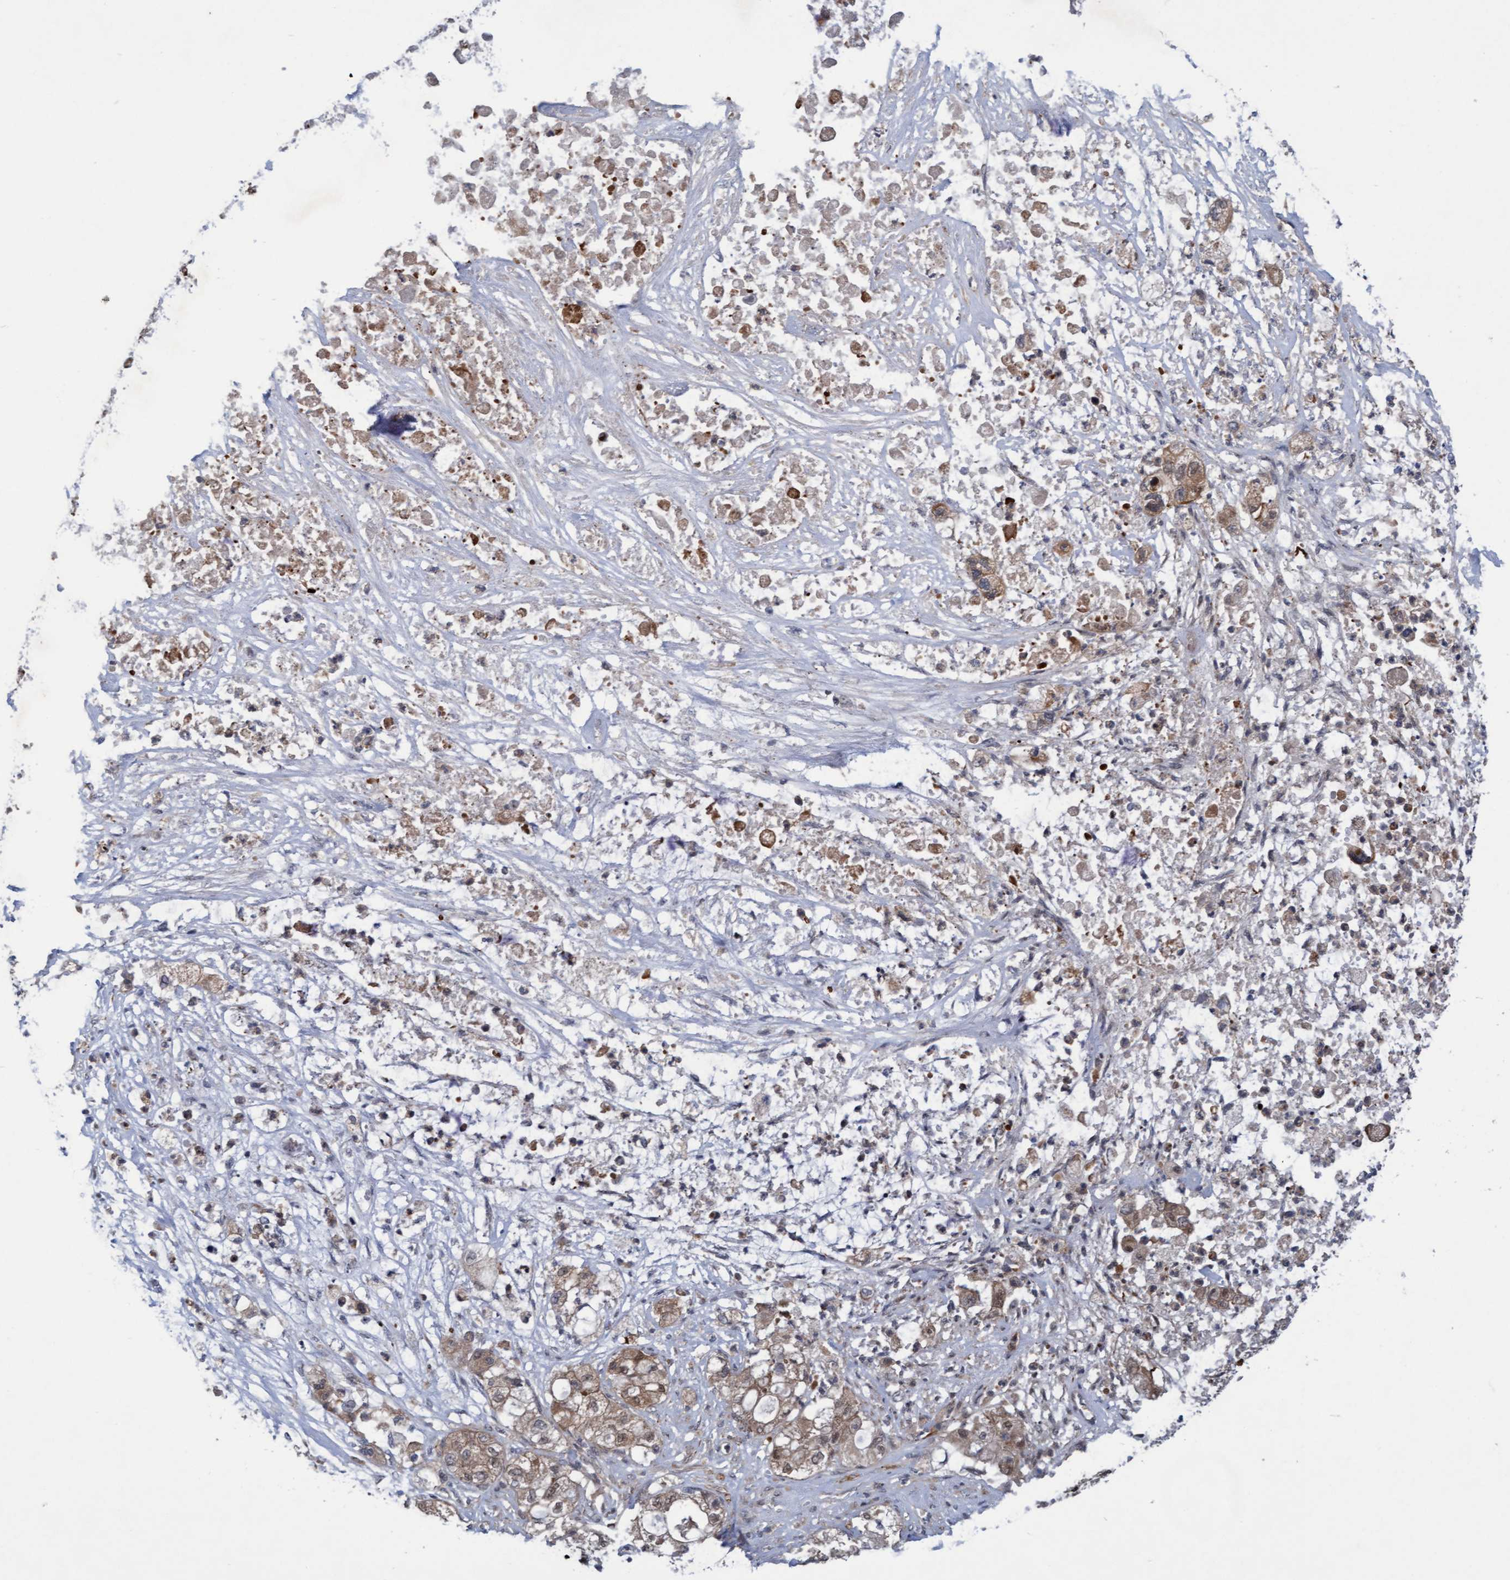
{"staining": {"intensity": "moderate", "quantity": ">75%", "location": "cytoplasmic/membranous,nuclear"}, "tissue": "pancreatic cancer", "cell_type": "Tumor cells", "image_type": "cancer", "snomed": [{"axis": "morphology", "description": "Adenocarcinoma, NOS"}, {"axis": "topography", "description": "Pancreas"}], "caption": "Tumor cells demonstrate medium levels of moderate cytoplasmic/membranous and nuclear staining in about >75% of cells in human adenocarcinoma (pancreatic). The staining was performed using DAB to visualize the protein expression in brown, while the nuclei were stained in blue with hematoxylin (Magnification: 20x).", "gene": "RAP1GAP2", "patient": {"sex": "female", "age": 78}}